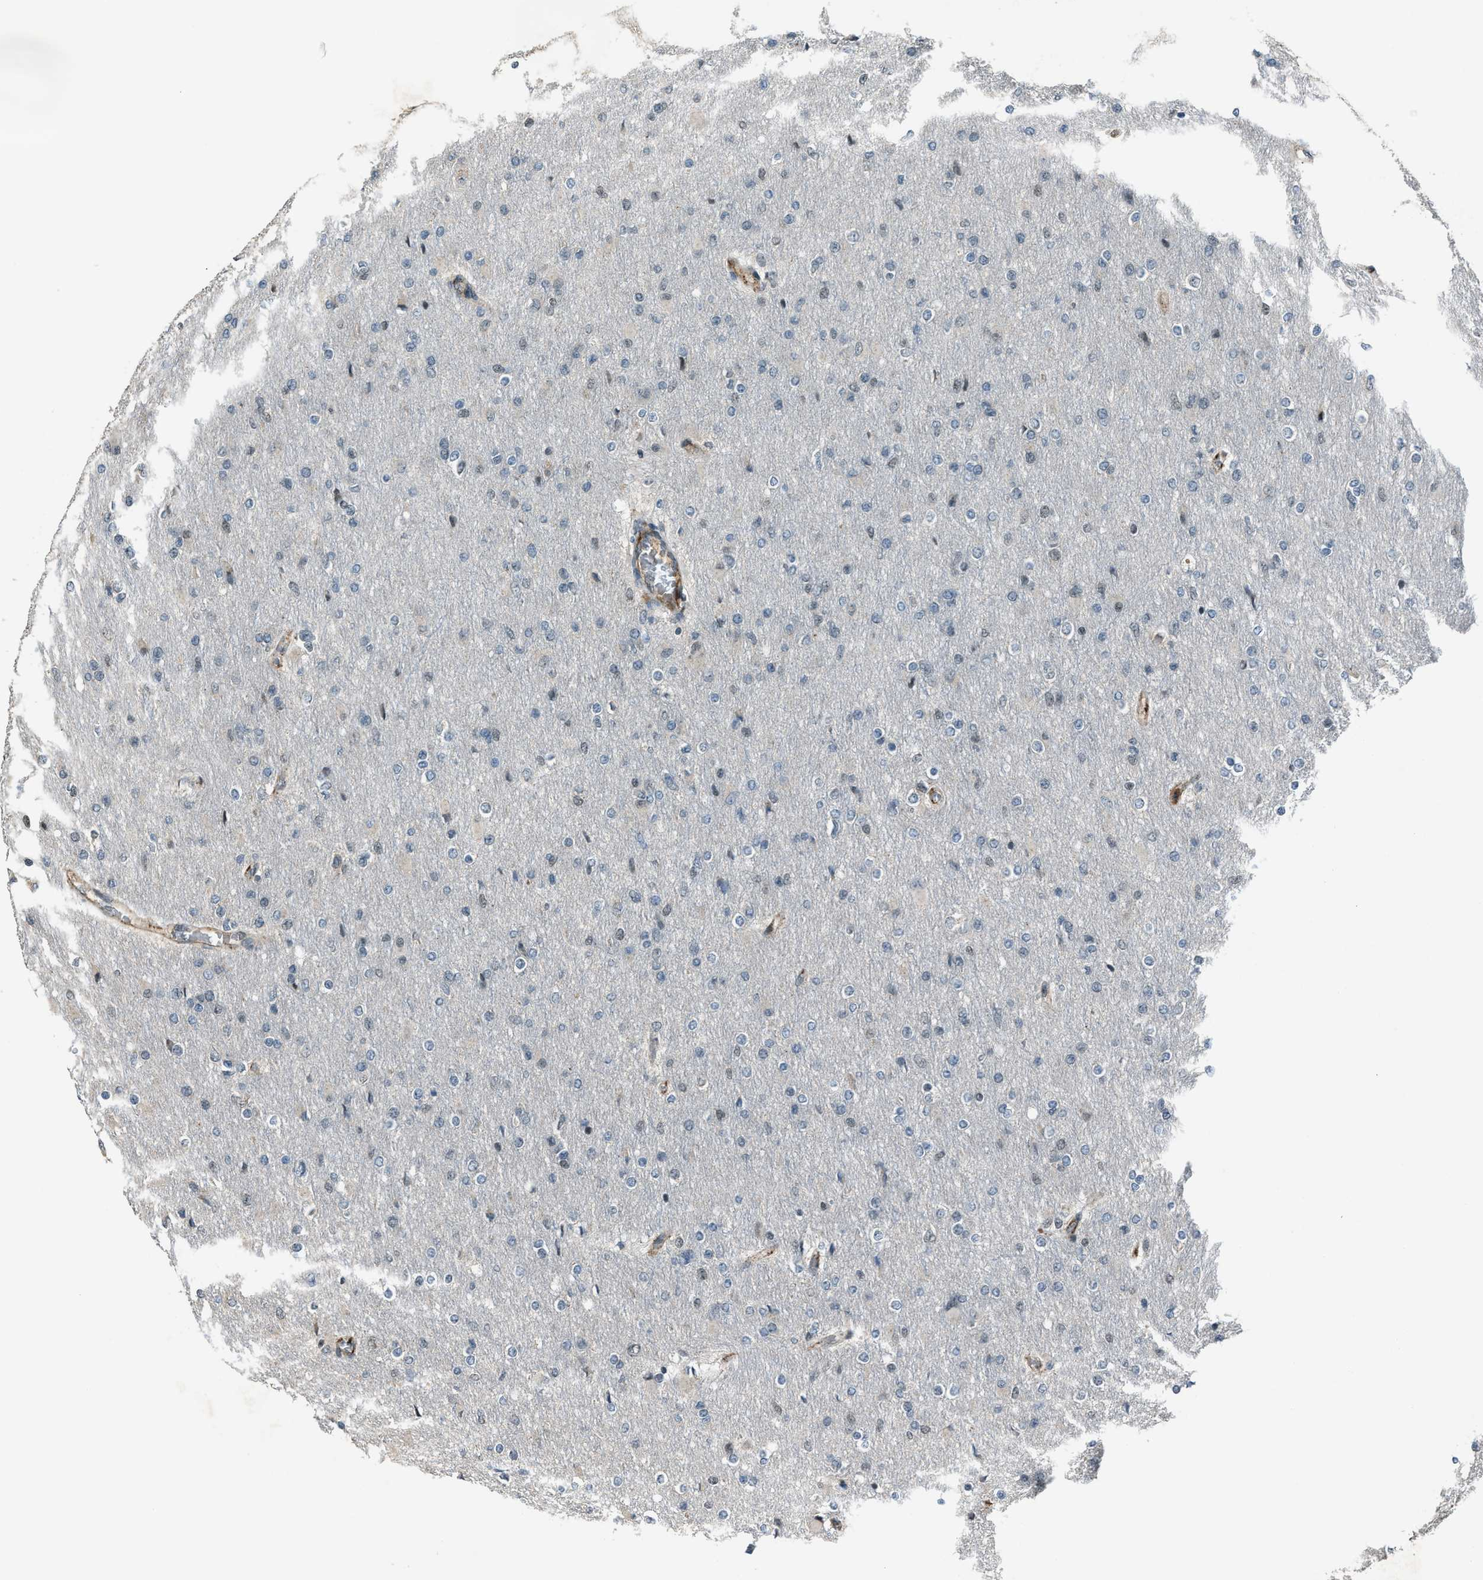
{"staining": {"intensity": "negative", "quantity": "none", "location": "none"}, "tissue": "glioma", "cell_type": "Tumor cells", "image_type": "cancer", "snomed": [{"axis": "morphology", "description": "Glioma, malignant, High grade"}, {"axis": "topography", "description": "Cerebral cortex"}], "caption": "Human malignant glioma (high-grade) stained for a protein using immunohistochemistry (IHC) displays no positivity in tumor cells.", "gene": "DPF2", "patient": {"sex": "female", "age": 36}}